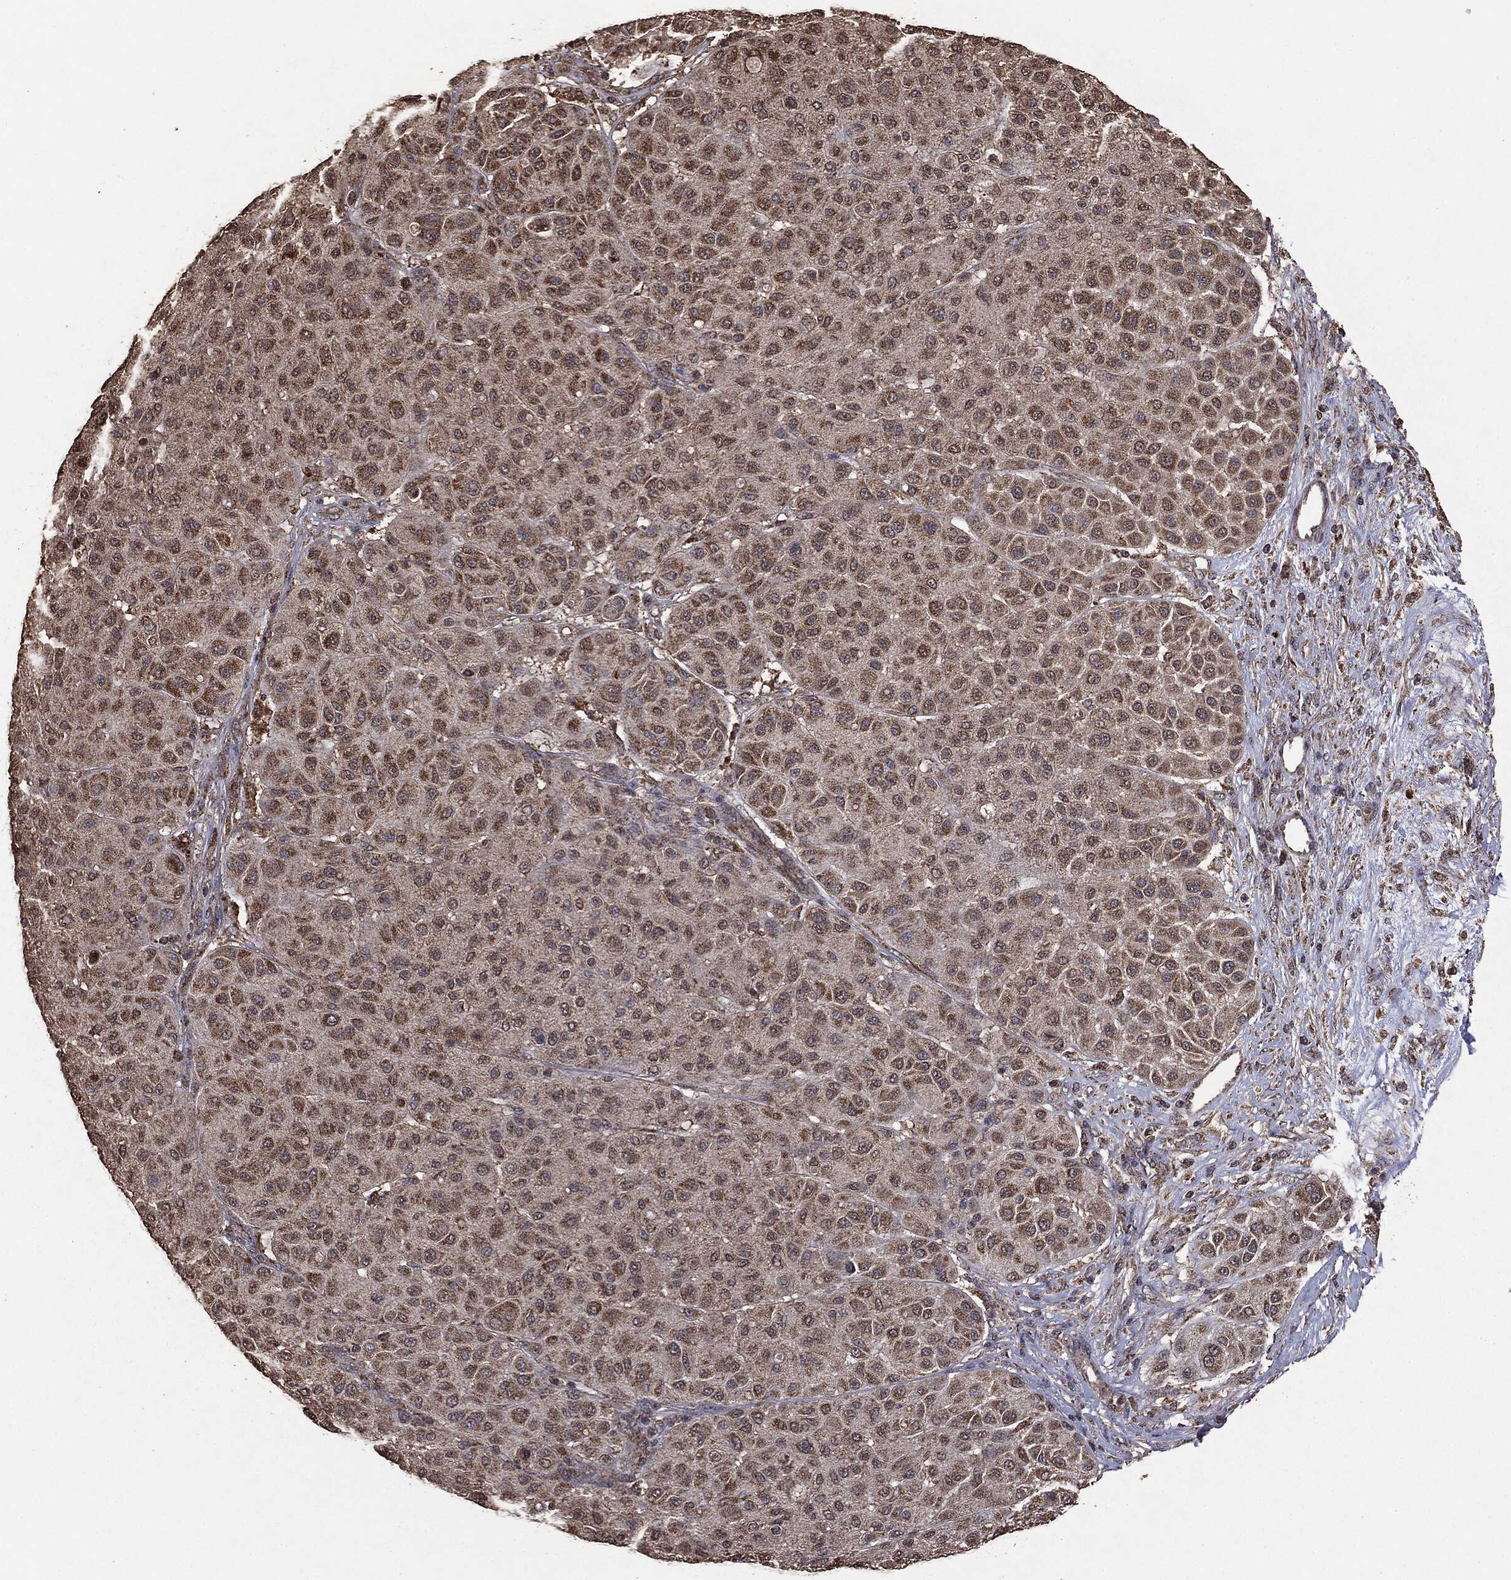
{"staining": {"intensity": "moderate", "quantity": ">75%", "location": "cytoplasmic/membranous"}, "tissue": "melanoma", "cell_type": "Tumor cells", "image_type": "cancer", "snomed": [{"axis": "morphology", "description": "Malignant melanoma, Metastatic site"}, {"axis": "topography", "description": "Smooth muscle"}], "caption": "Malignant melanoma (metastatic site) tissue shows moderate cytoplasmic/membranous positivity in approximately >75% of tumor cells, visualized by immunohistochemistry.", "gene": "MTOR", "patient": {"sex": "male", "age": 41}}